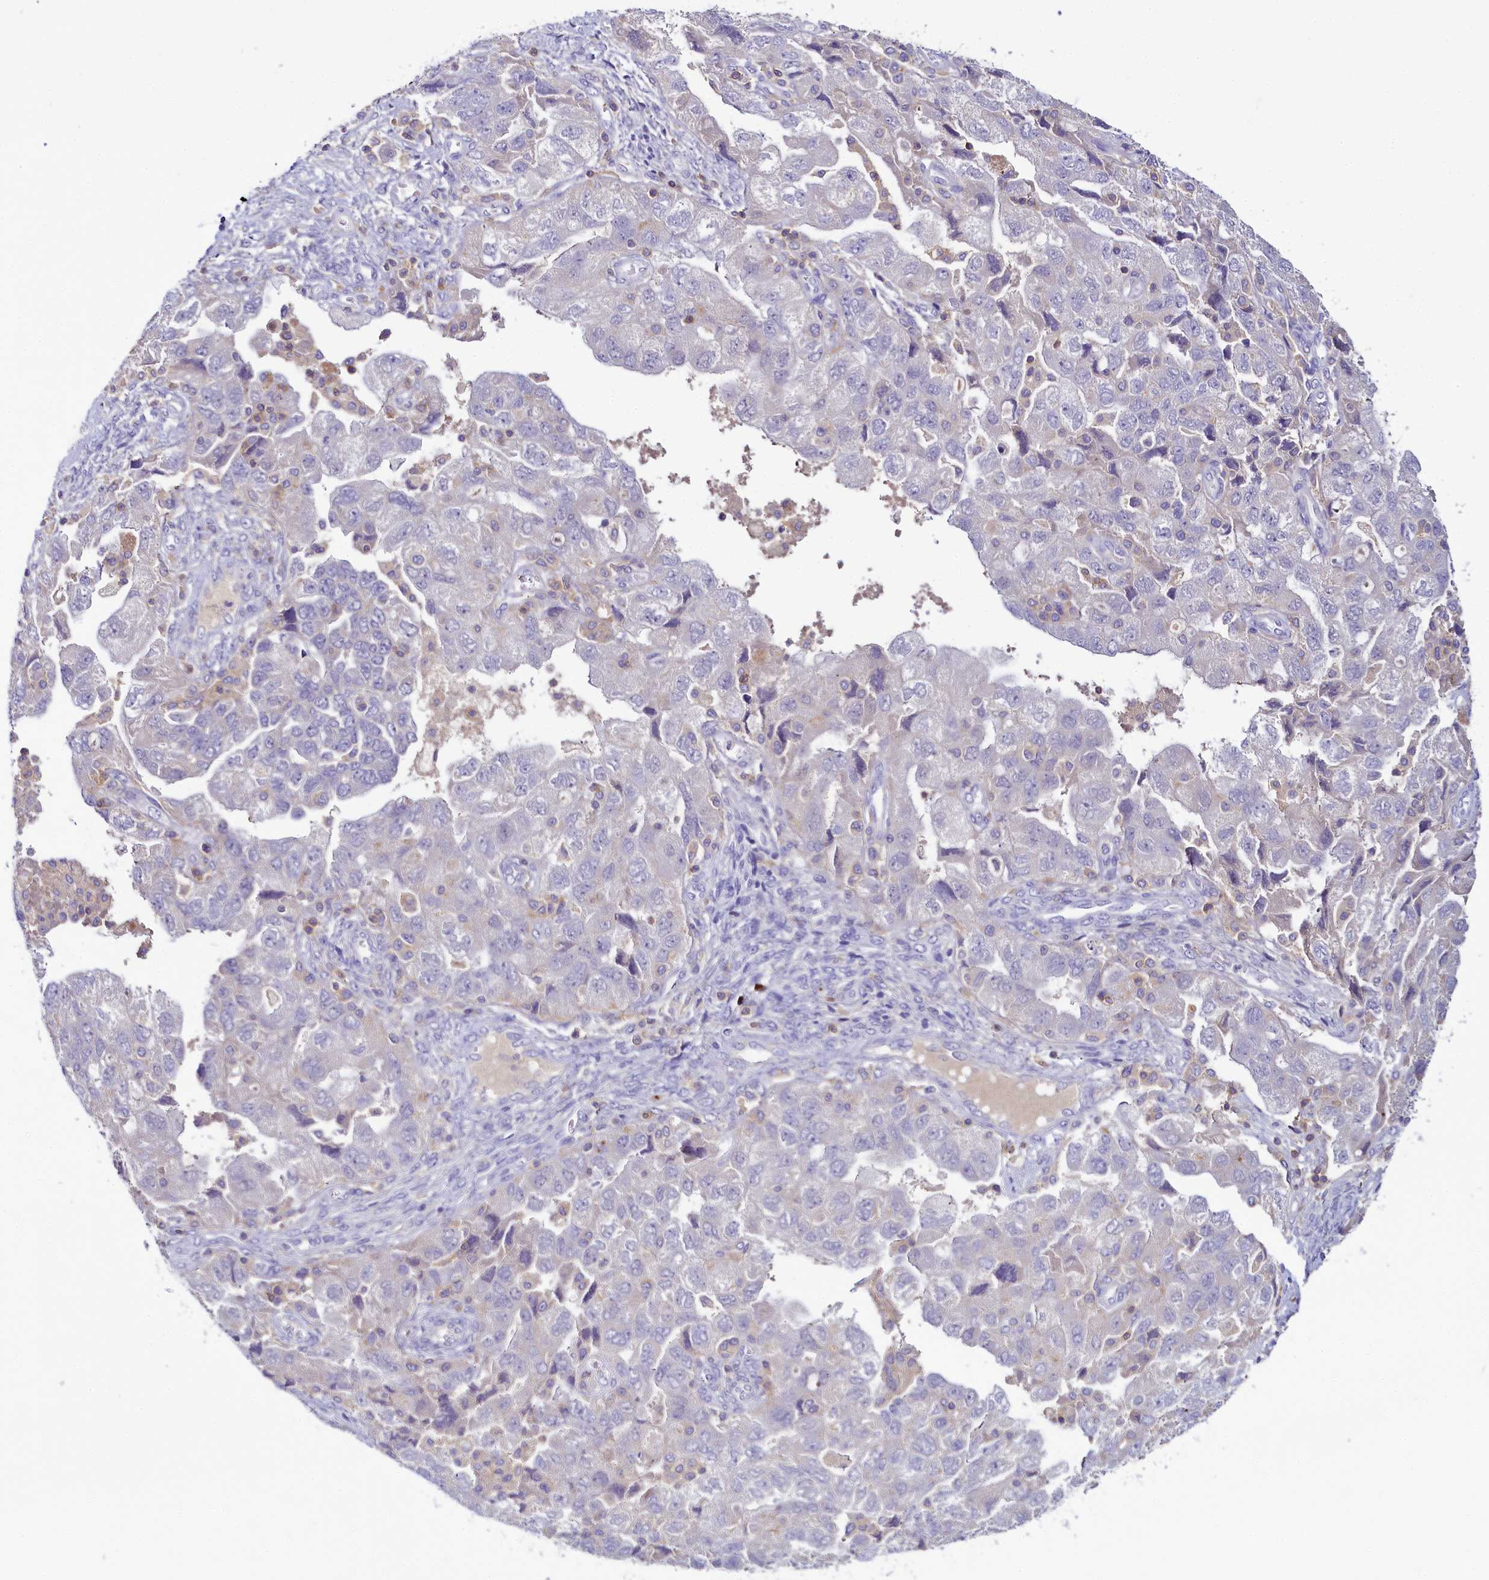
{"staining": {"intensity": "negative", "quantity": "none", "location": "none"}, "tissue": "ovarian cancer", "cell_type": "Tumor cells", "image_type": "cancer", "snomed": [{"axis": "morphology", "description": "Carcinoma, NOS"}, {"axis": "morphology", "description": "Cystadenocarcinoma, serous, NOS"}, {"axis": "topography", "description": "Ovary"}], "caption": "The micrograph shows no staining of tumor cells in ovarian cancer (carcinoma).", "gene": "FGFR2", "patient": {"sex": "female", "age": 69}}